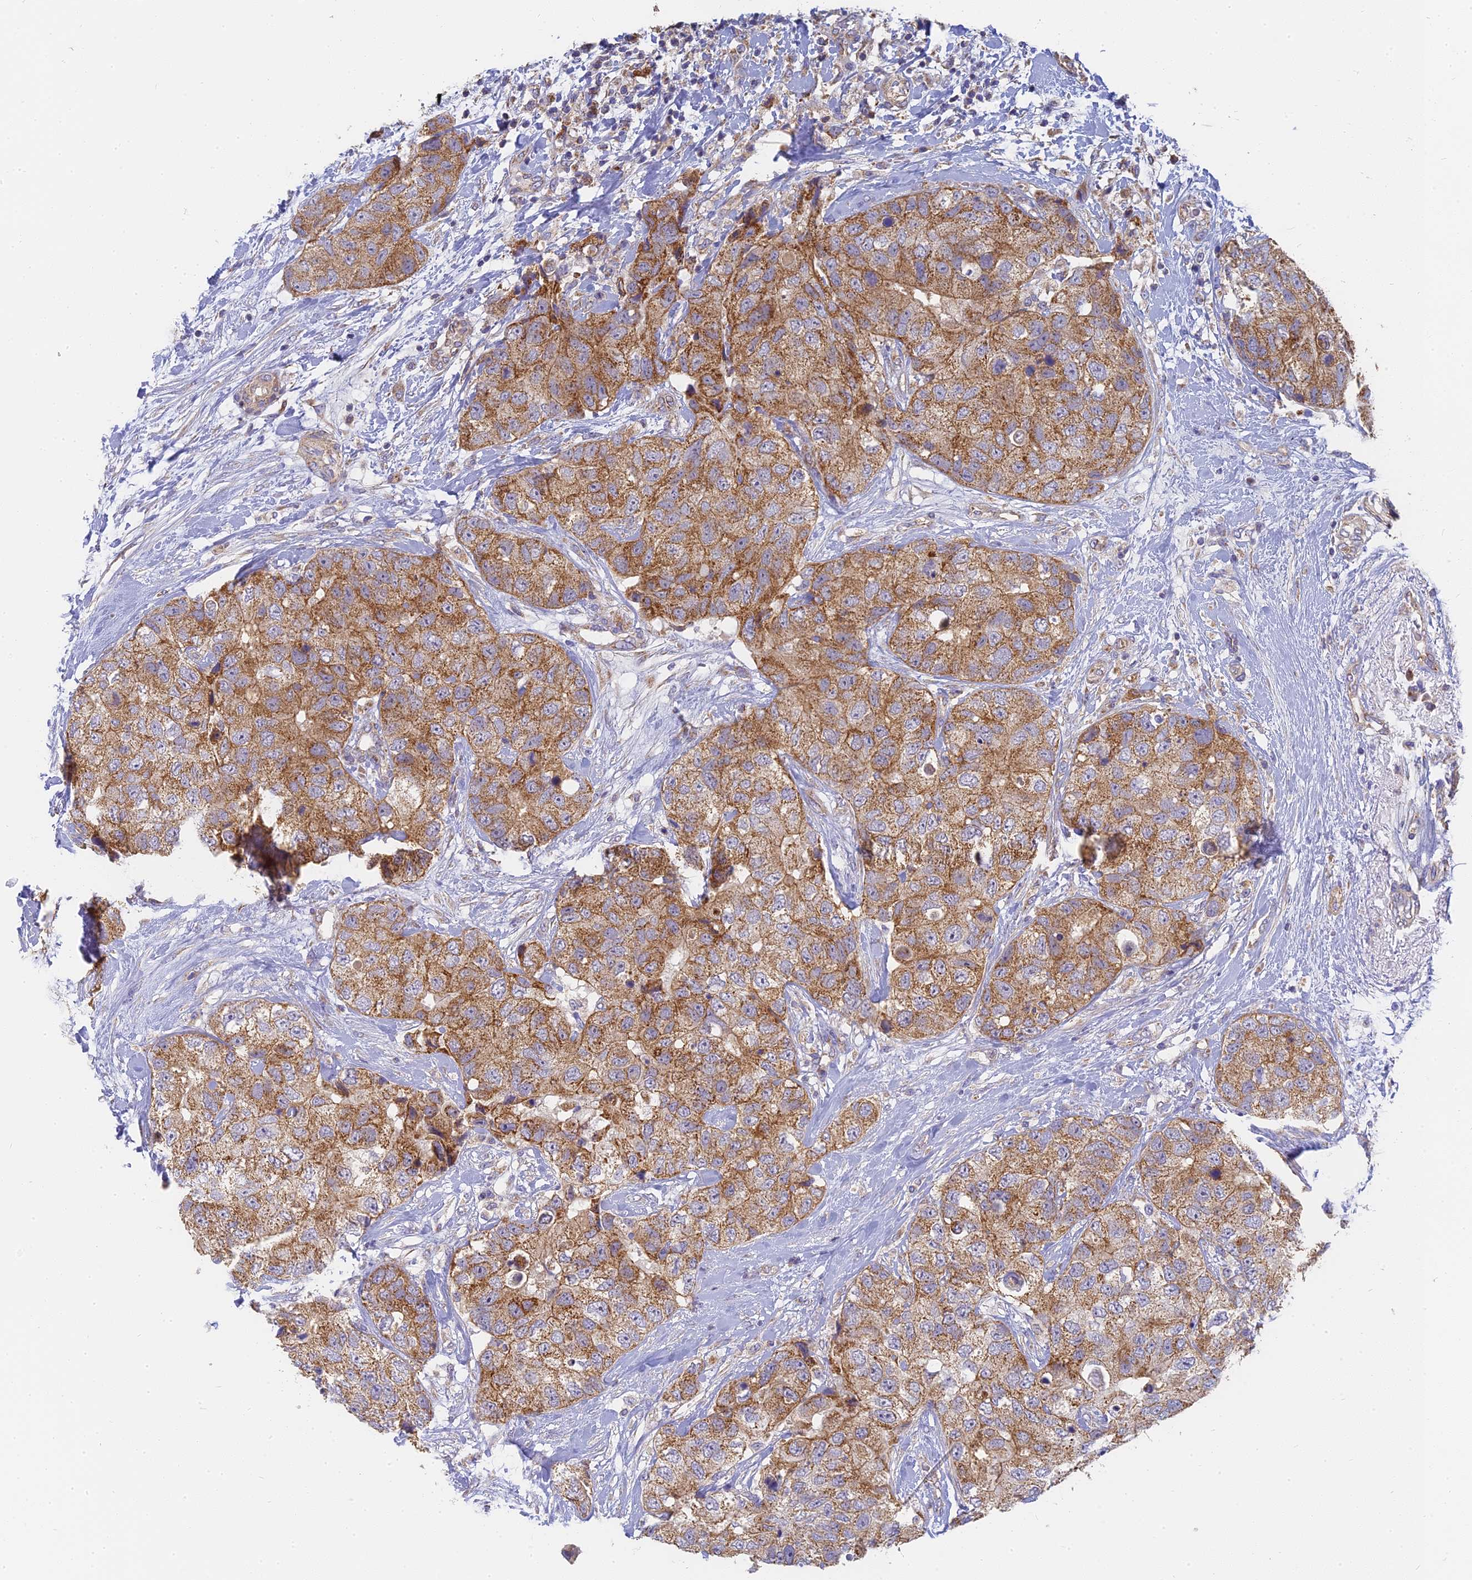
{"staining": {"intensity": "moderate", "quantity": ">75%", "location": "cytoplasmic/membranous"}, "tissue": "breast cancer", "cell_type": "Tumor cells", "image_type": "cancer", "snomed": [{"axis": "morphology", "description": "Duct carcinoma"}, {"axis": "topography", "description": "Breast"}], "caption": "Moderate cytoplasmic/membranous staining for a protein is present in about >75% of tumor cells of infiltrating ductal carcinoma (breast) using immunohistochemistry.", "gene": "MRPL15", "patient": {"sex": "female", "age": 62}}